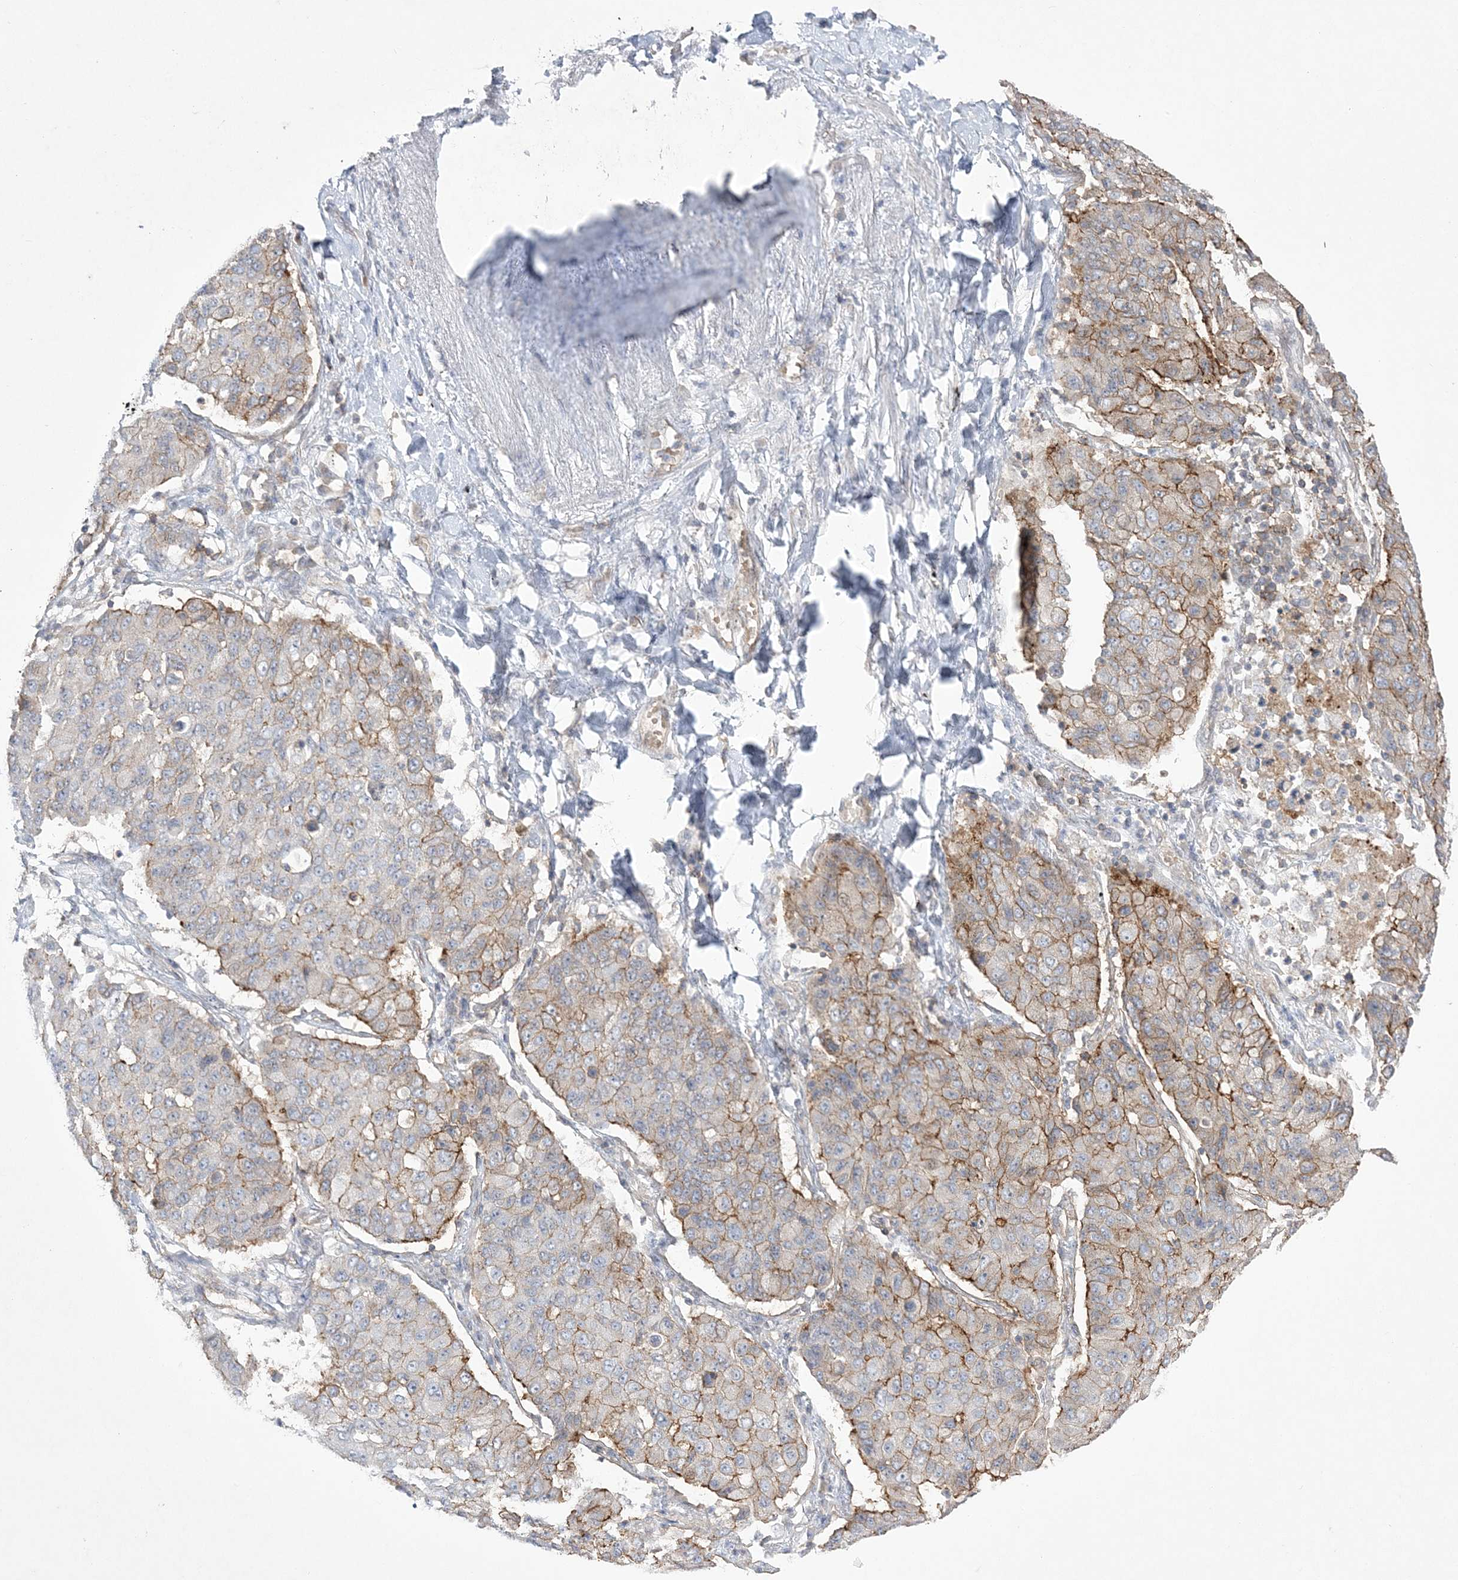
{"staining": {"intensity": "moderate", "quantity": "25%-75%", "location": "cytoplasmic/membranous"}, "tissue": "lung cancer", "cell_type": "Tumor cells", "image_type": "cancer", "snomed": [{"axis": "morphology", "description": "Squamous cell carcinoma, NOS"}, {"axis": "topography", "description": "Lung"}], "caption": "Tumor cells exhibit medium levels of moderate cytoplasmic/membranous positivity in about 25%-75% of cells in human lung cancer. The staining was performed using DAB (3,3'-diaminobenzidine), with brown indicating positive protein expression. Nuclei are stained blue with hematoxylin.", "gene": "ADAMTS12", "patient": {"sex": "male", "age": 74}}